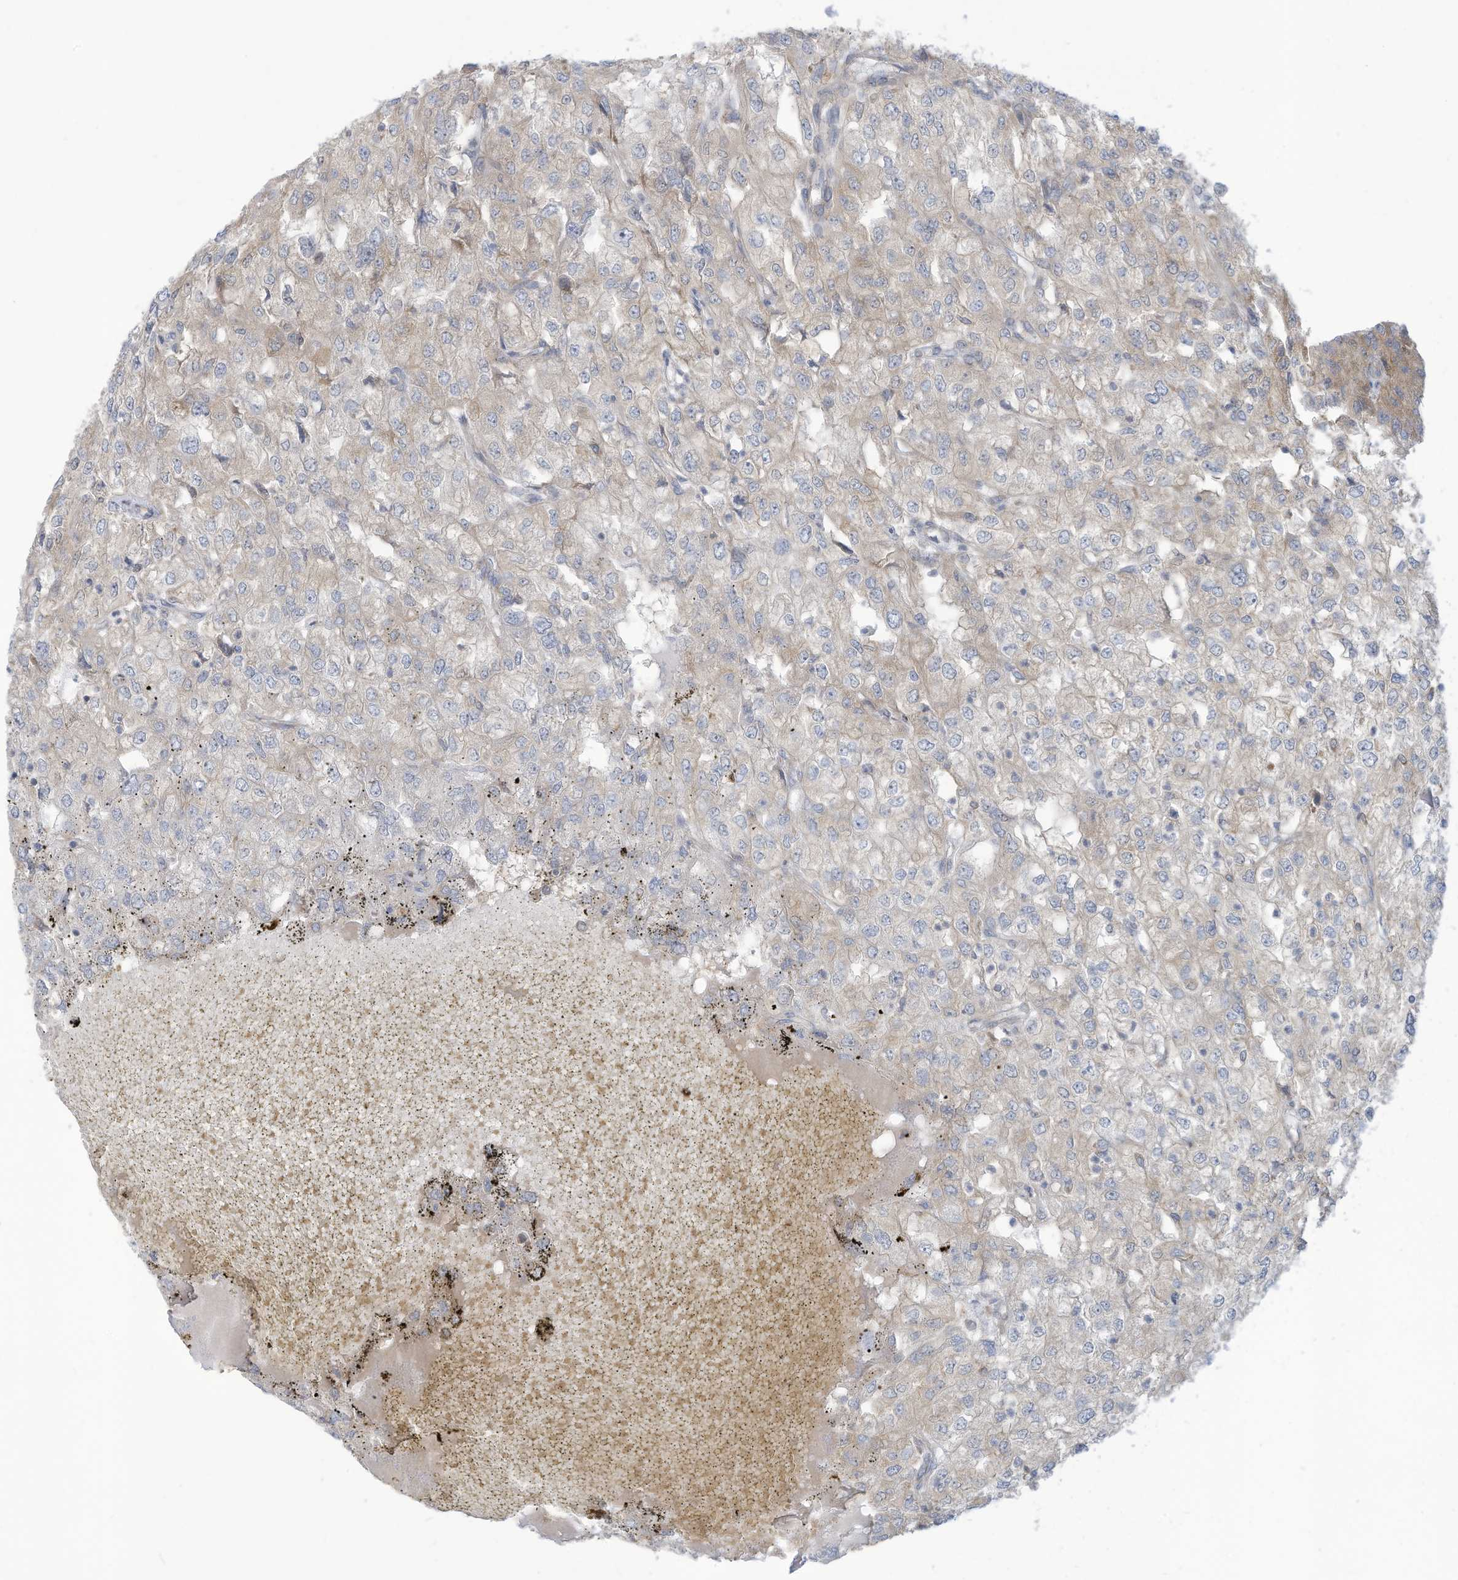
{"staining": {"intensity": "negative", "quantity": "none", "location": "none"}, "tissue": "renal cancer", "cell_type": "Tumor cells", "image_type": "cancer", "snomed": [{"axis": "morphology", "description": "Adenocarcinoma, NOS"}, {"axis": "topography", "description": "Kidney"}], "caption": "An IHC histopathology image of renal adenocarcinoma is shown. There is no staining in tumor cells of renal adenocarcinoma.", "gene": "ADAT2", "patient": {"sex": "female", "age": 54}}